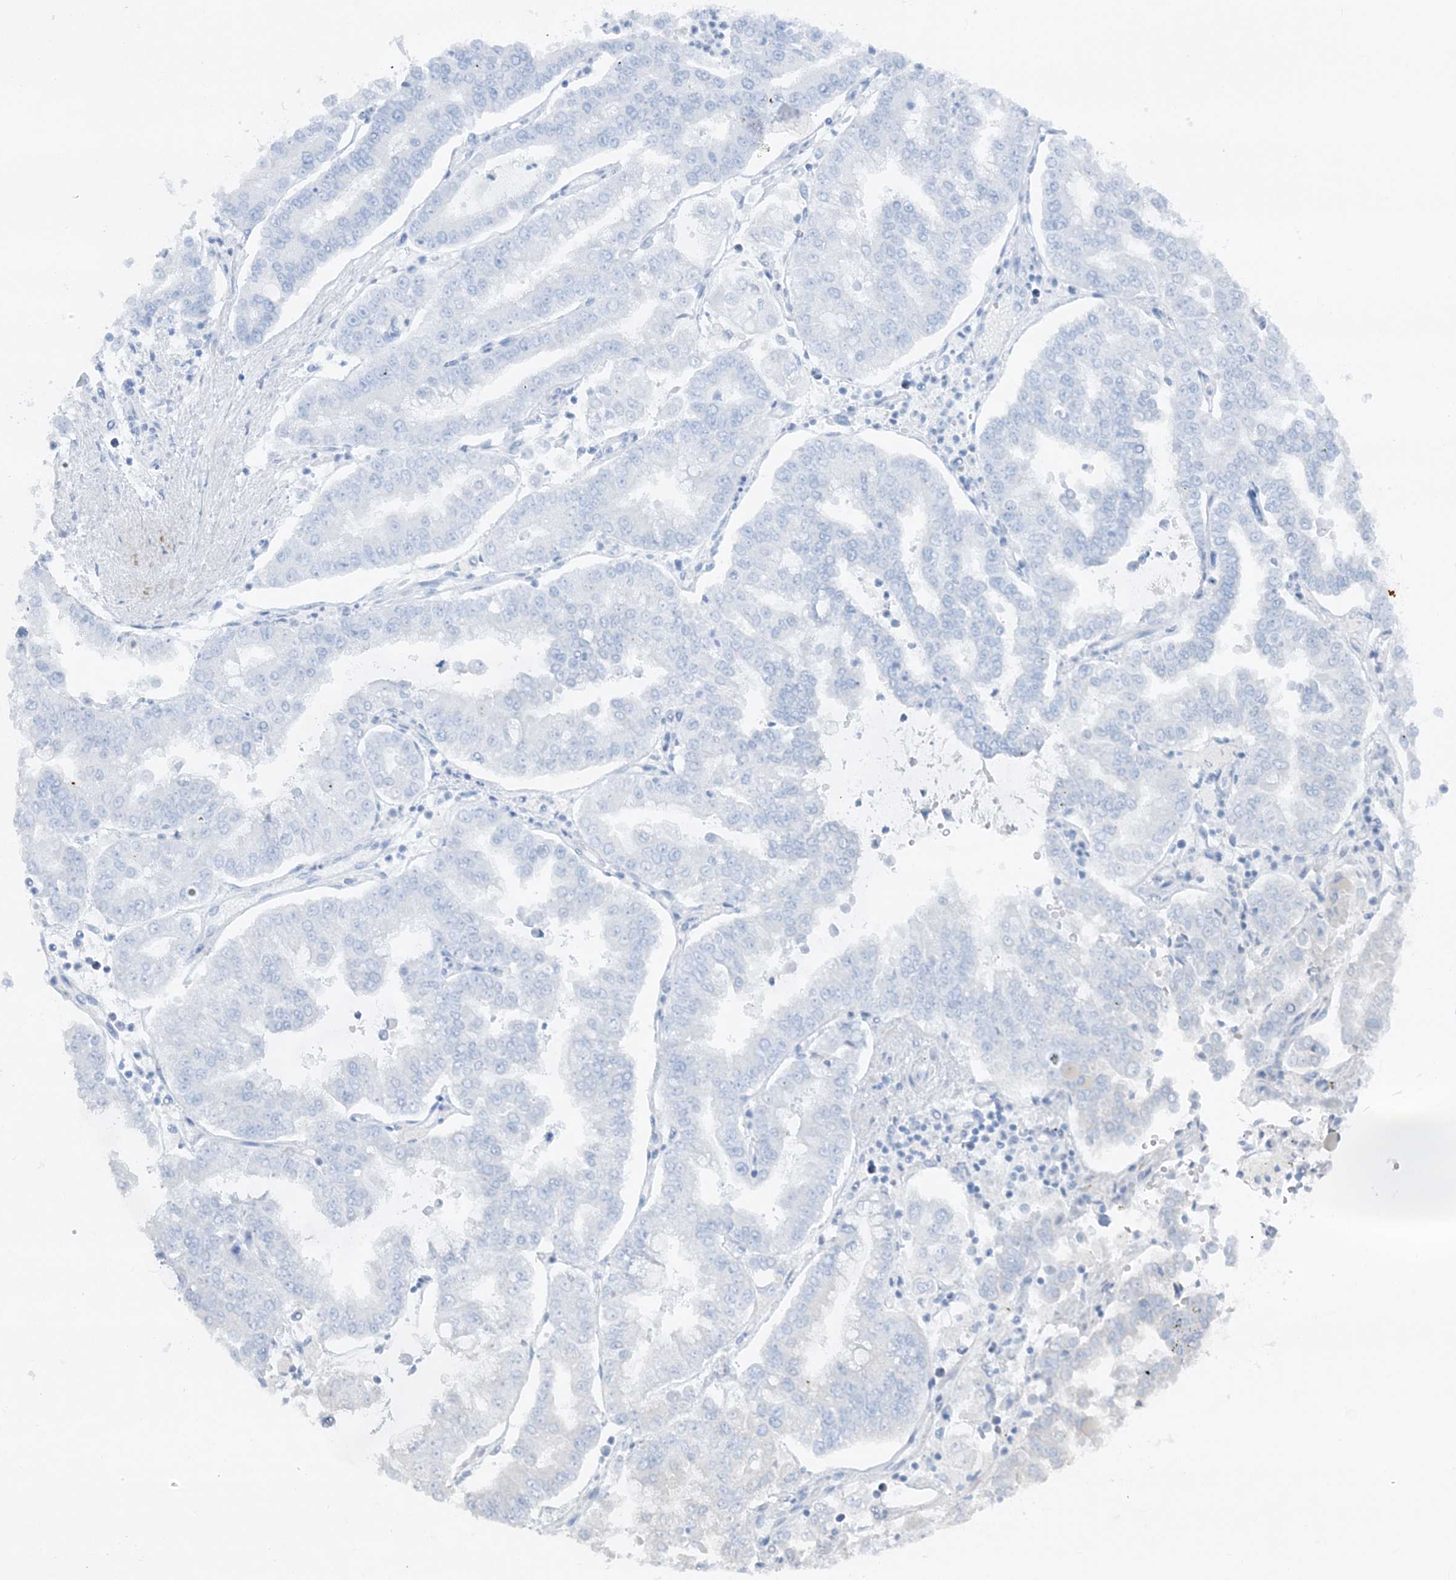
{"staining": {"intensity": "negative", "quantity": "none", "location": "none"}, "tissue": "stomach cancer", "cell_type": "Tumor cells", "image_type": "cancer", "snomed": [{"axis": "morphology", "description": "Adenocarcinoma, NOS"}, {"axis": "topography", "description": "Stomach"}], "caption": "This is an immunohistochemistry (IHC) micrograph of human adenocarcinoma (stomach). There is no expression in tumor cells.", "gene": "ATP11A", "patient": {"sex": "male", "age": 76}}